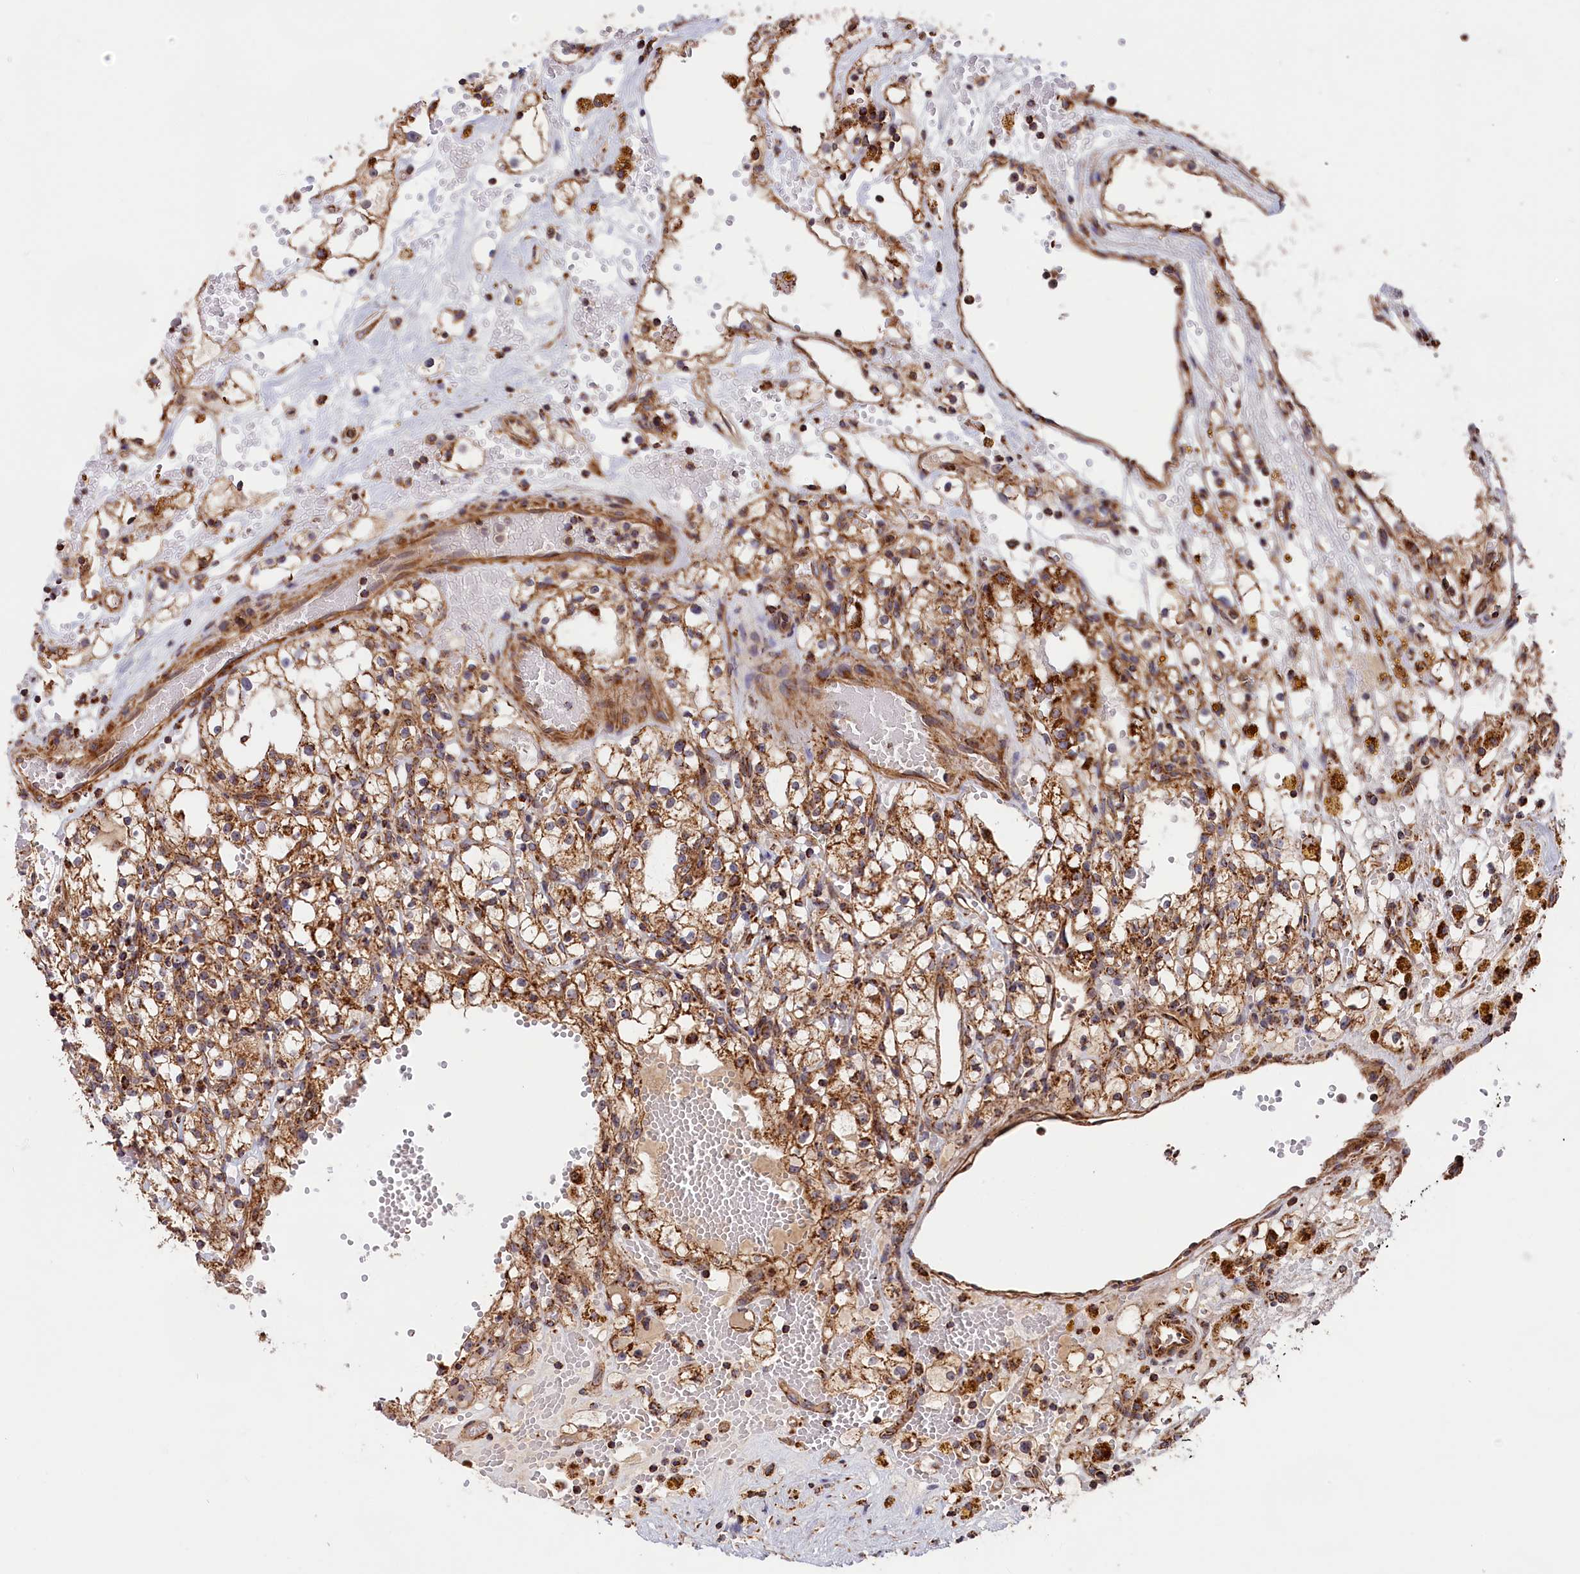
{"staining": {"intensity": "moderate", "quantity": ">75%", "location": "cytoplasmic/membranous"}, "tissue": "renal cancer", "cell_type": "Tumor cells", "image_type": "cancer", "snomed": [{"axis": "morphology", "description": "Adenocarcinoma, NOS"}, {"axis": "topography", "description": "Kidney"}], "caption": "The immunohistochemical stain shows moderate cytoplasmic/membranous staining in tumor cells of renal cancer (adenocarcinoma) tissue. (Stains: DAB in brown, nuclei in blue, Microscopy: brightfield microscopy at high magnification).", "gene": "MACROD1", "patient": {"sex": "male", "age": 56}}